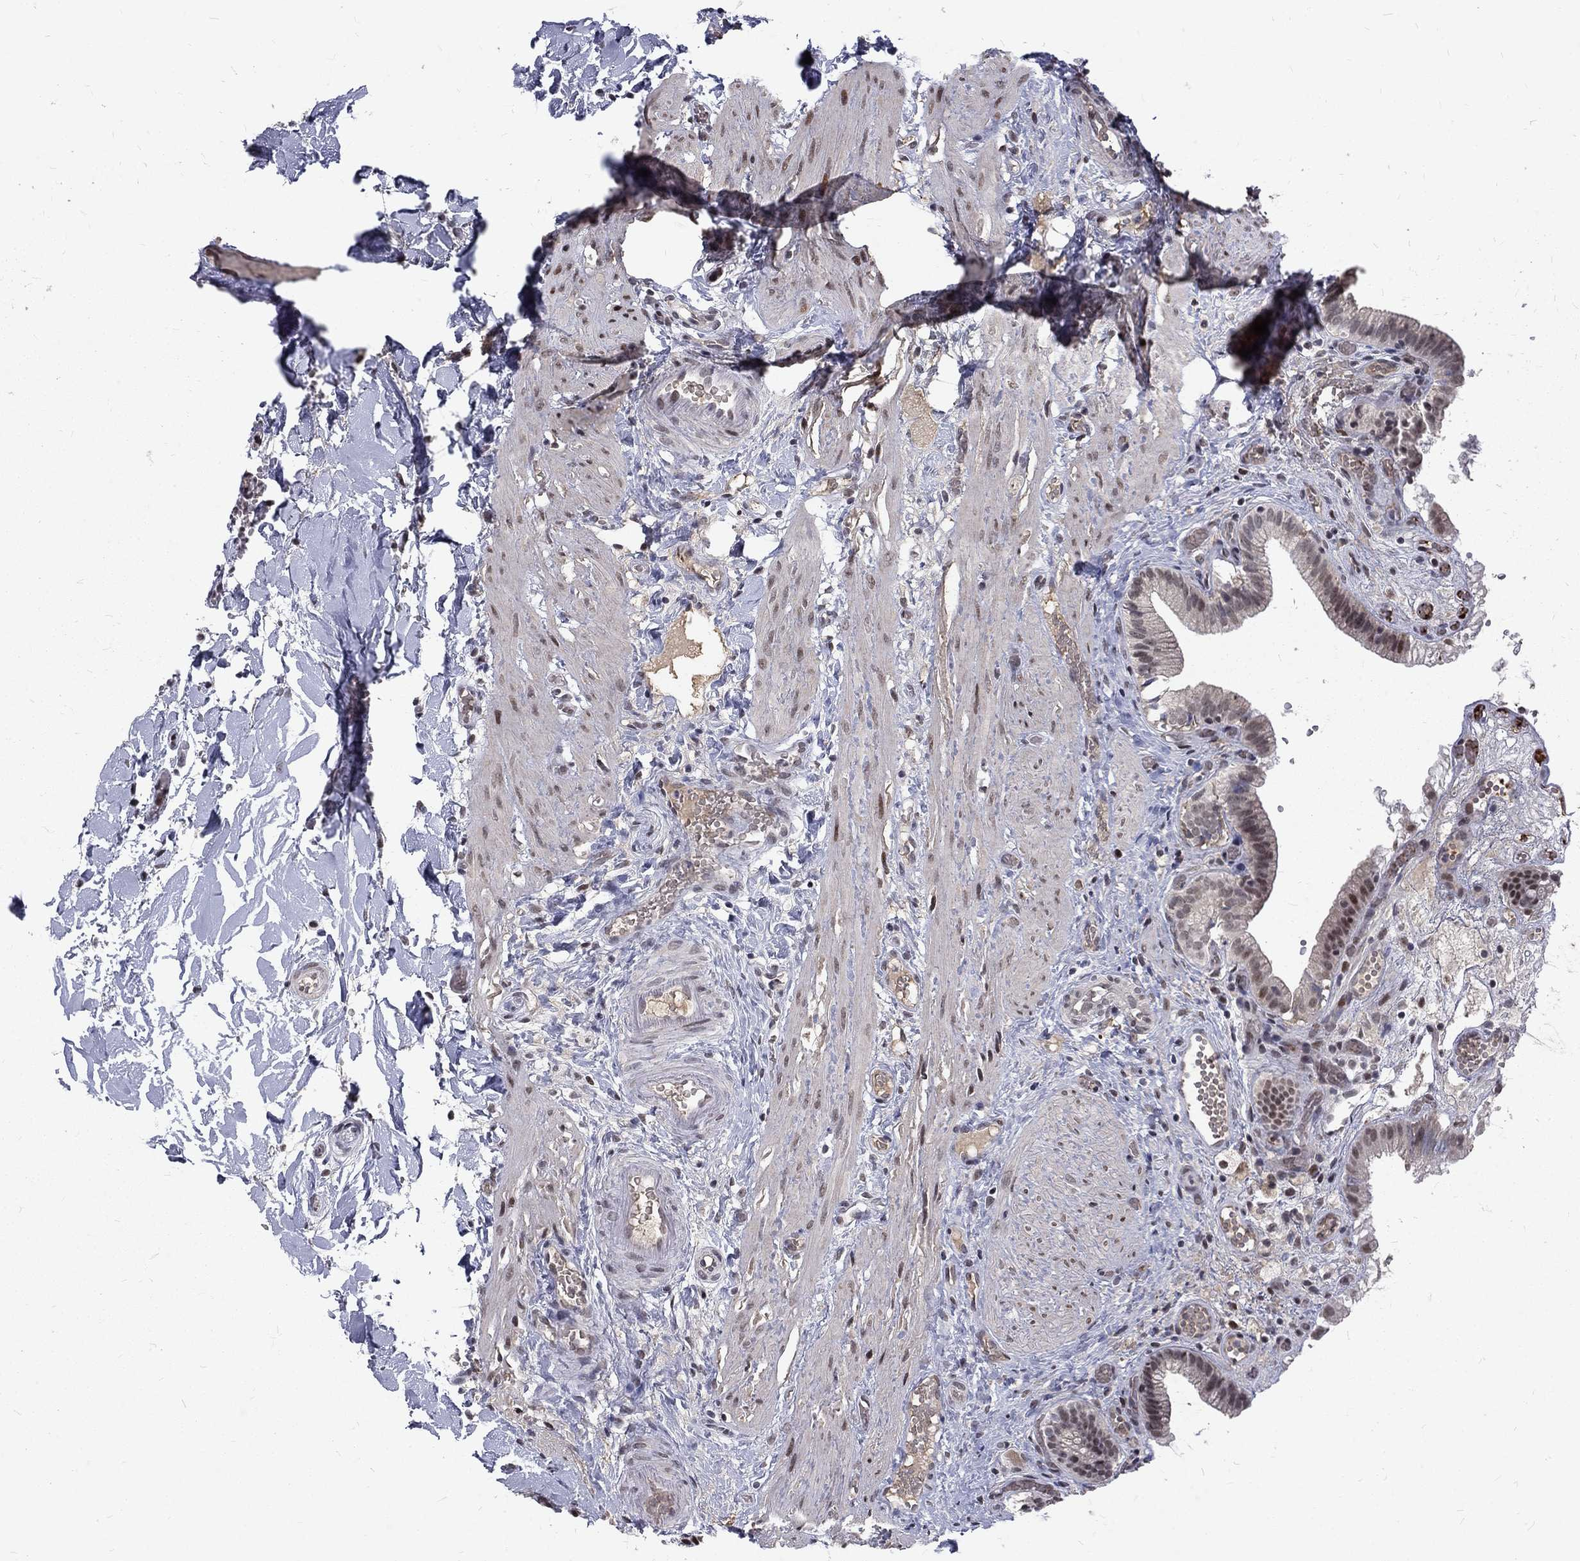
{"staining": {"intensity": "moderate", "quantity": "<25%", "location": "nuclear"}, "tissue": "gallbladder", "cell_type": "Glandular cells", "image_type": "normal", "snomed": [{"axis": "morphology", "description": "Normal tissue, NOS"}, {"axis": "topography", "description": "Gallbladder"}], "caption": "Moderate nuclear staining for a protein is present in approximately <25% of glandular cells of benign gallbladder using immunohistochemistry.", "gene": "TCEAL1", "patient": {"sex": "female", "age": 24}}